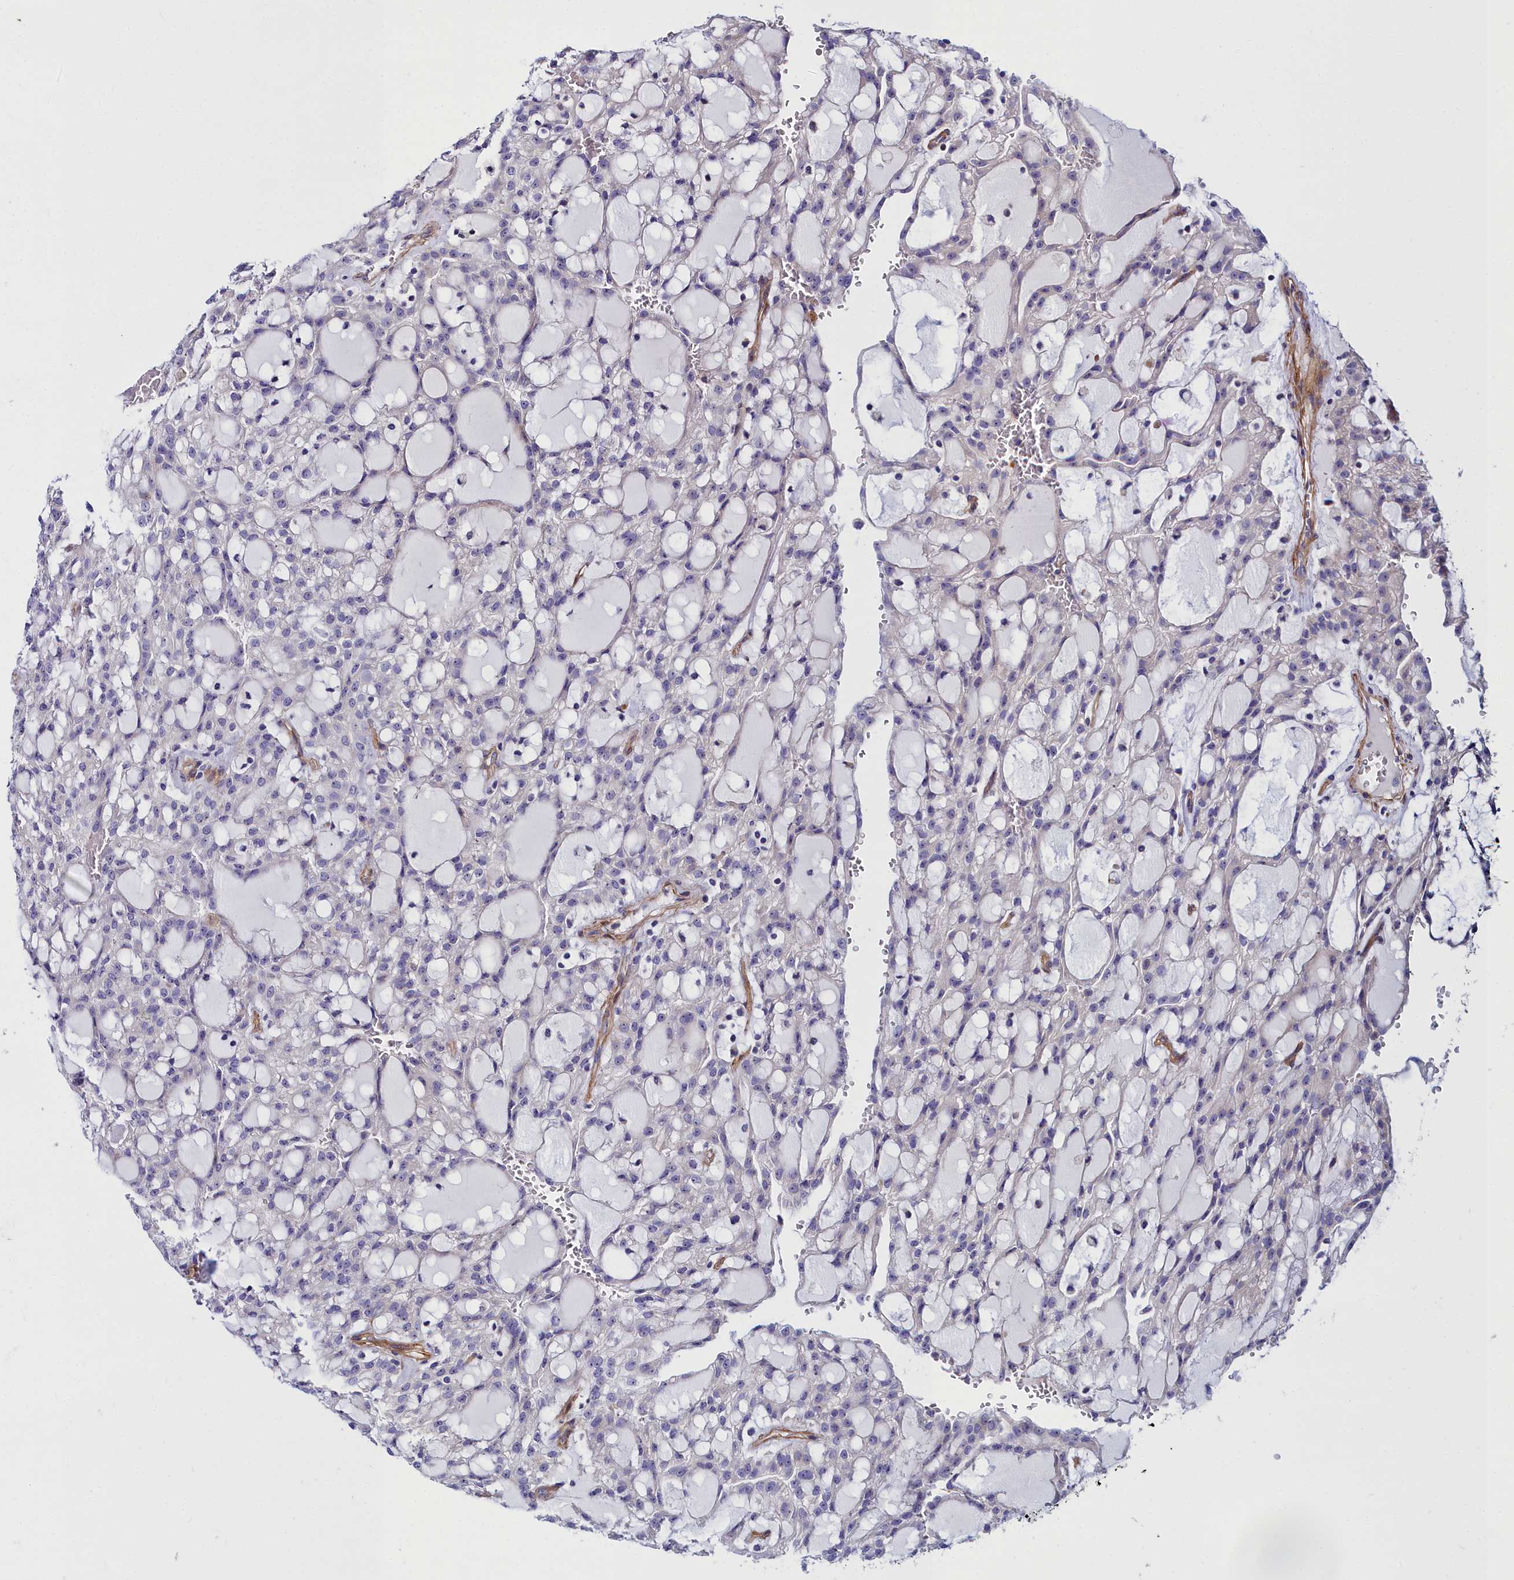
{"staining": {"intensity": "negative", "quantity": "none", "location": "none"}, "tissue": "renal cancer", "cell_type": "Tumor cells", "image_type": "cancer", "snomed": [{"axis": "morphology", "description": "Adenocarcinoma, NOS"}, {"axis": "topography", "description": "Kidney"}], "caption": "The photomicrograph demonstrates no staining of tumor cells in renal cancer.", "gene": "FADS3", "patient": {"sex": "male", "age": 63}}